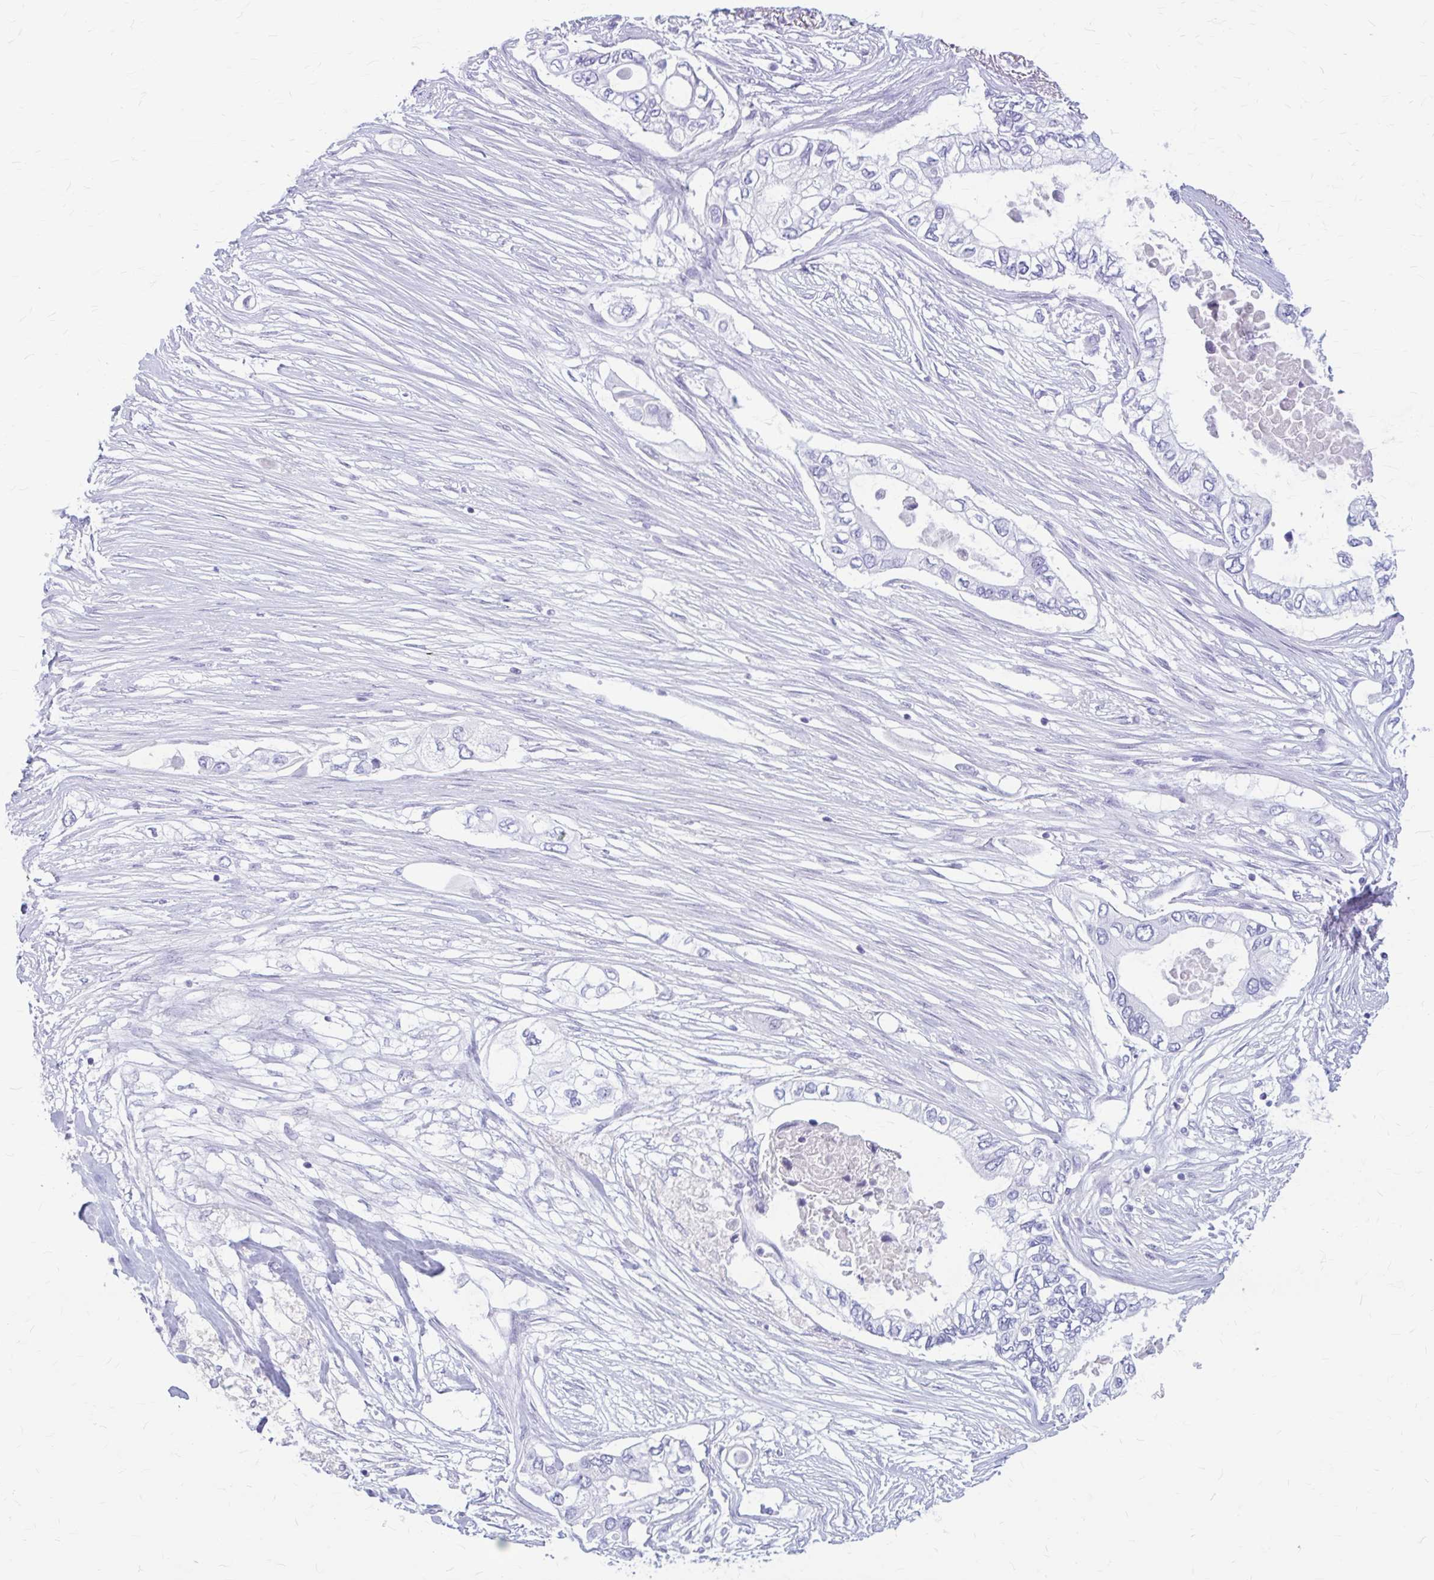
{"staining": {"intensity": "negative", "quantity": "none", "location": "none"}, "tissue": "pancreatic cancer", "cell_type": "Tumor cells", "image_type": "cancer", "snomed": [{"axis": "morphology", "description": "Adenocarcinoma, NOS"}, {"axis": "topography", "description": "Pancreas"}], "caption": "A high-resolution histopathology image shows immunohistochemistry staining of pancreatic cancer (adenocarcinoma), which demonstrates no significant positivity in tumor cells. Nuclei are stained in blue.", "gene": "KLHDC7A", "patient": {"sex": "female", "age": 63}}